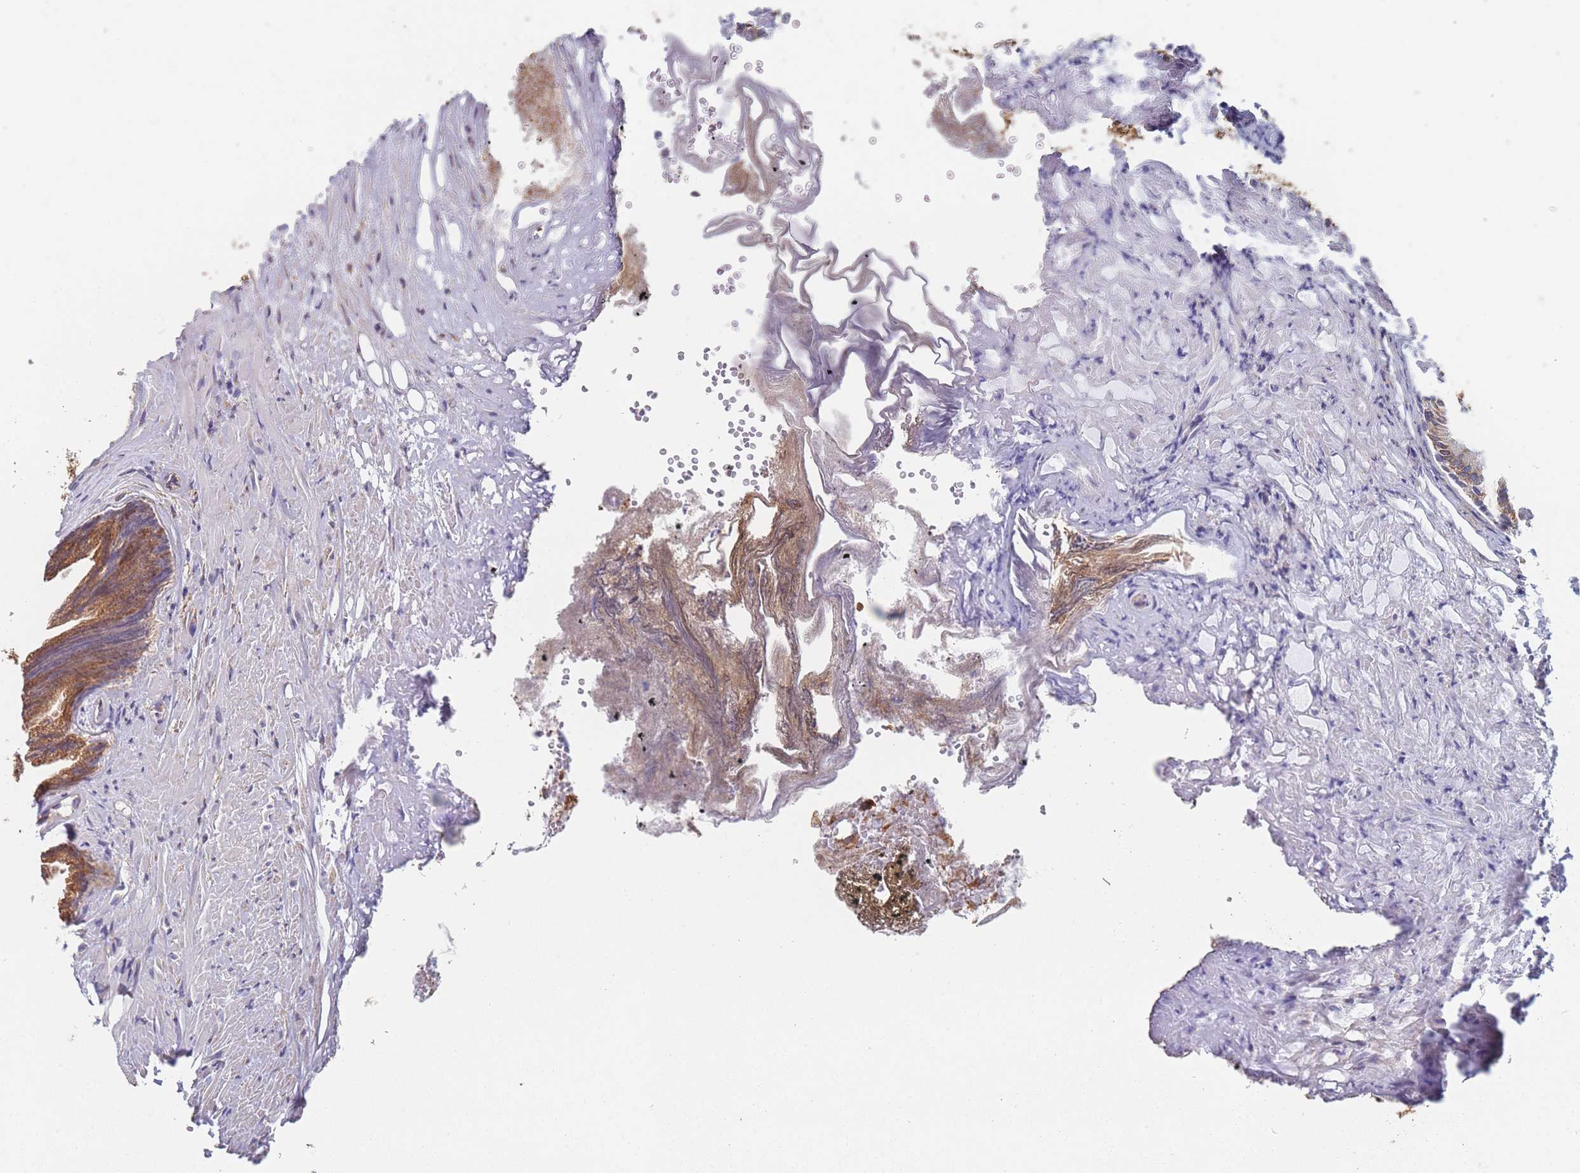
{"staining": {"intensity": "moderate", "quantity": ">75%", "location": "cytoplasmic/membranous"}, "tissue": "prostate", "cell_type": "Glandular cells", "image_type": "normal", "snomed": [{"axis": "morphology", "description": "Normal tissue, NOS"}, {"axis": "topography", "description": "Prostate"}], "caption": "Immunohistochemical staining of benign prostate exhibits moderate cytoplasmic/membranous protein staining in approximately >75% of glandular cells. (IHC, brightfield microscopy, high magnification).", "gene": "OR7C2", "patient": {"sex": "male", "age": 76}}